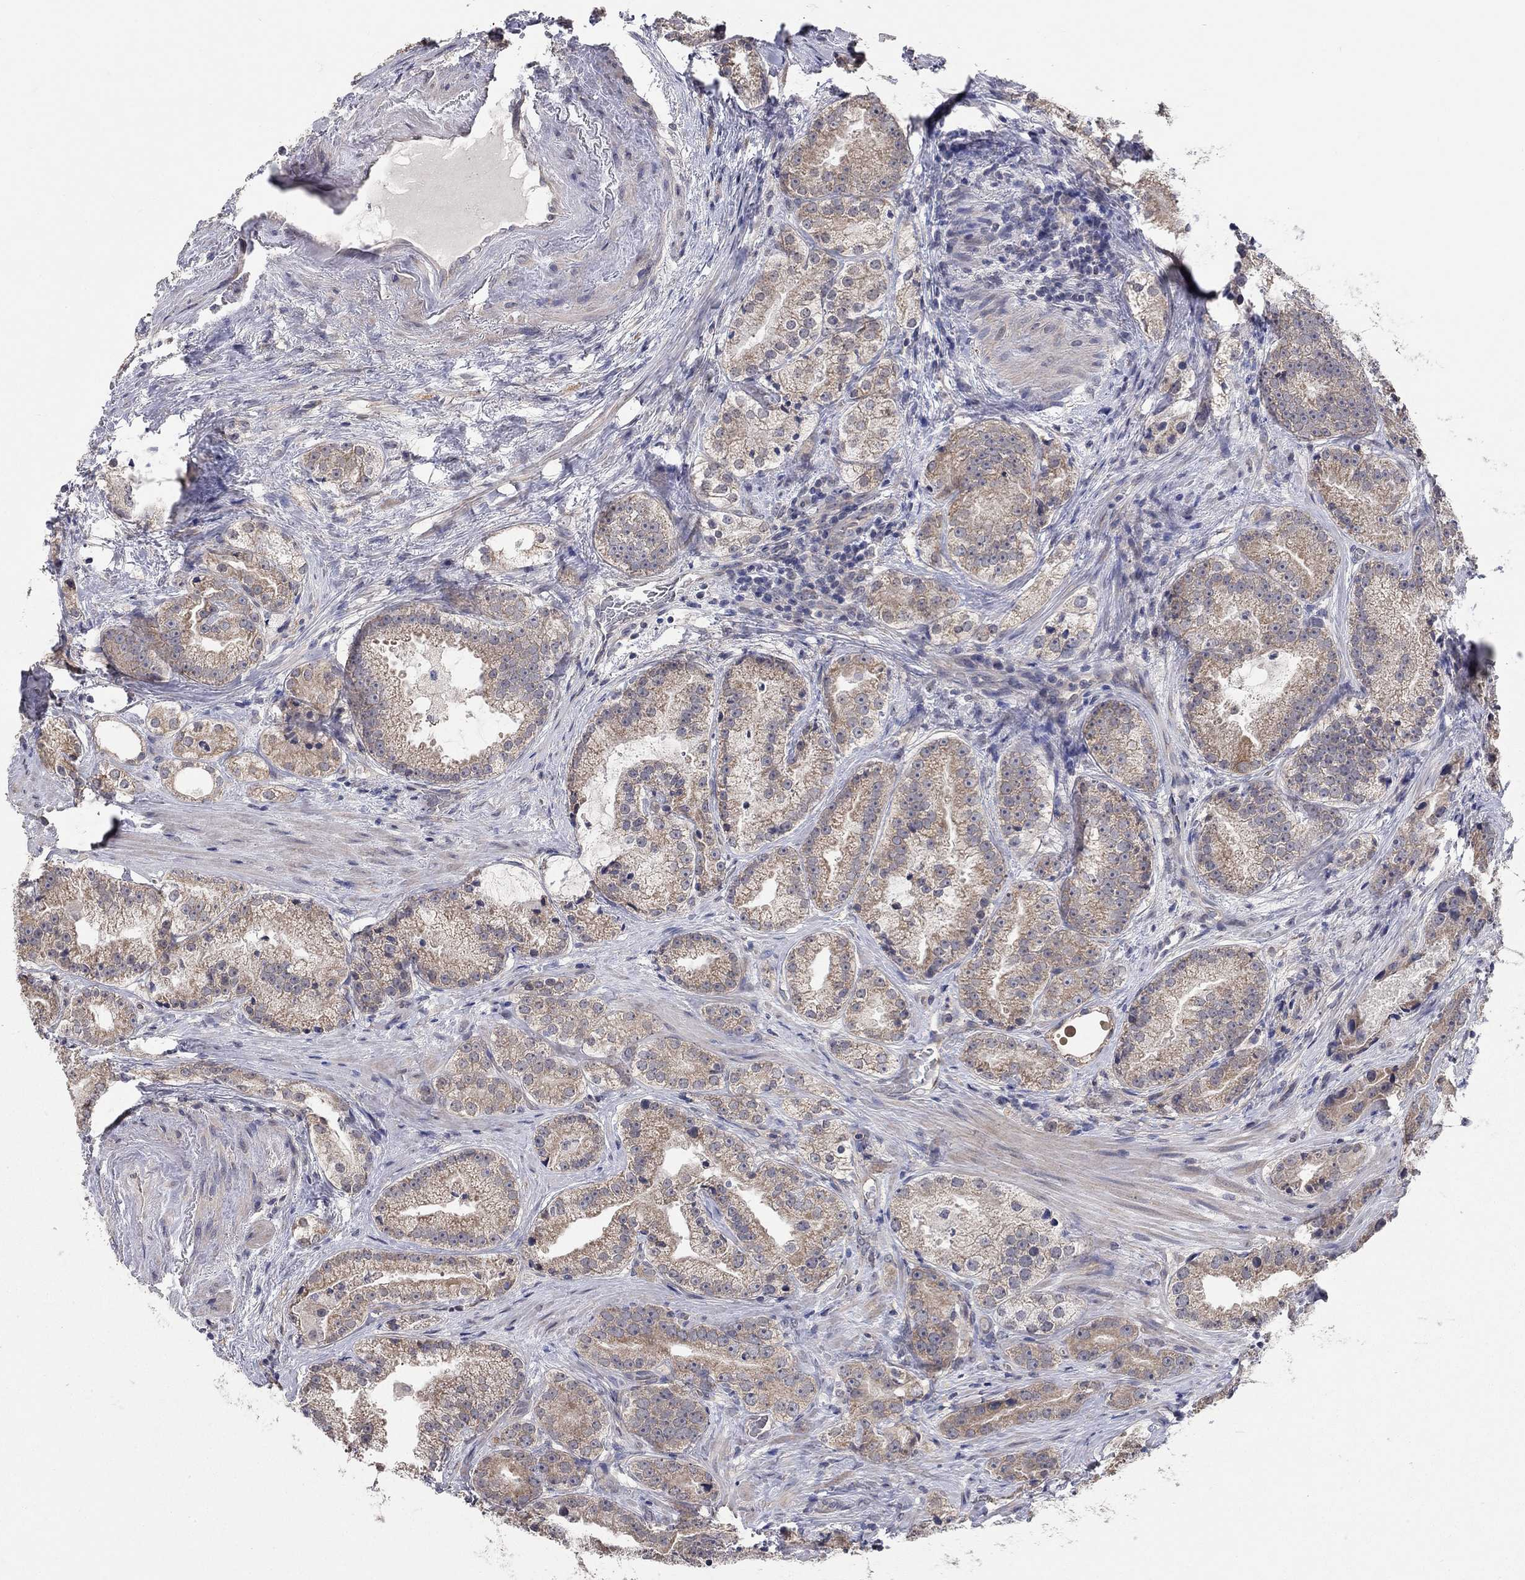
{"staining": {"intensity": "moderate", "quantity": ">75%", "location": "cytoplasmic/membranous"}, "tissue": "prostate cancer", "cell_type": "Tumor cells", "image_type": "cancer", "snomed": [{"axis": "morphology", "description": "Adenocarcinoma, NOS"}, {"axis": "morphology", "description": "Adenocarcinoma, High grade"}, {"axis": "topography", "description": "Prostate"}], "caption": "Prostate cancer (adenocarcinoma) tissue reveals moderate cytoplasmic/membranous staining in about >75% of tumor cells", "gene": "WASF3", "patient": {"sex": "male", "age": 64}}